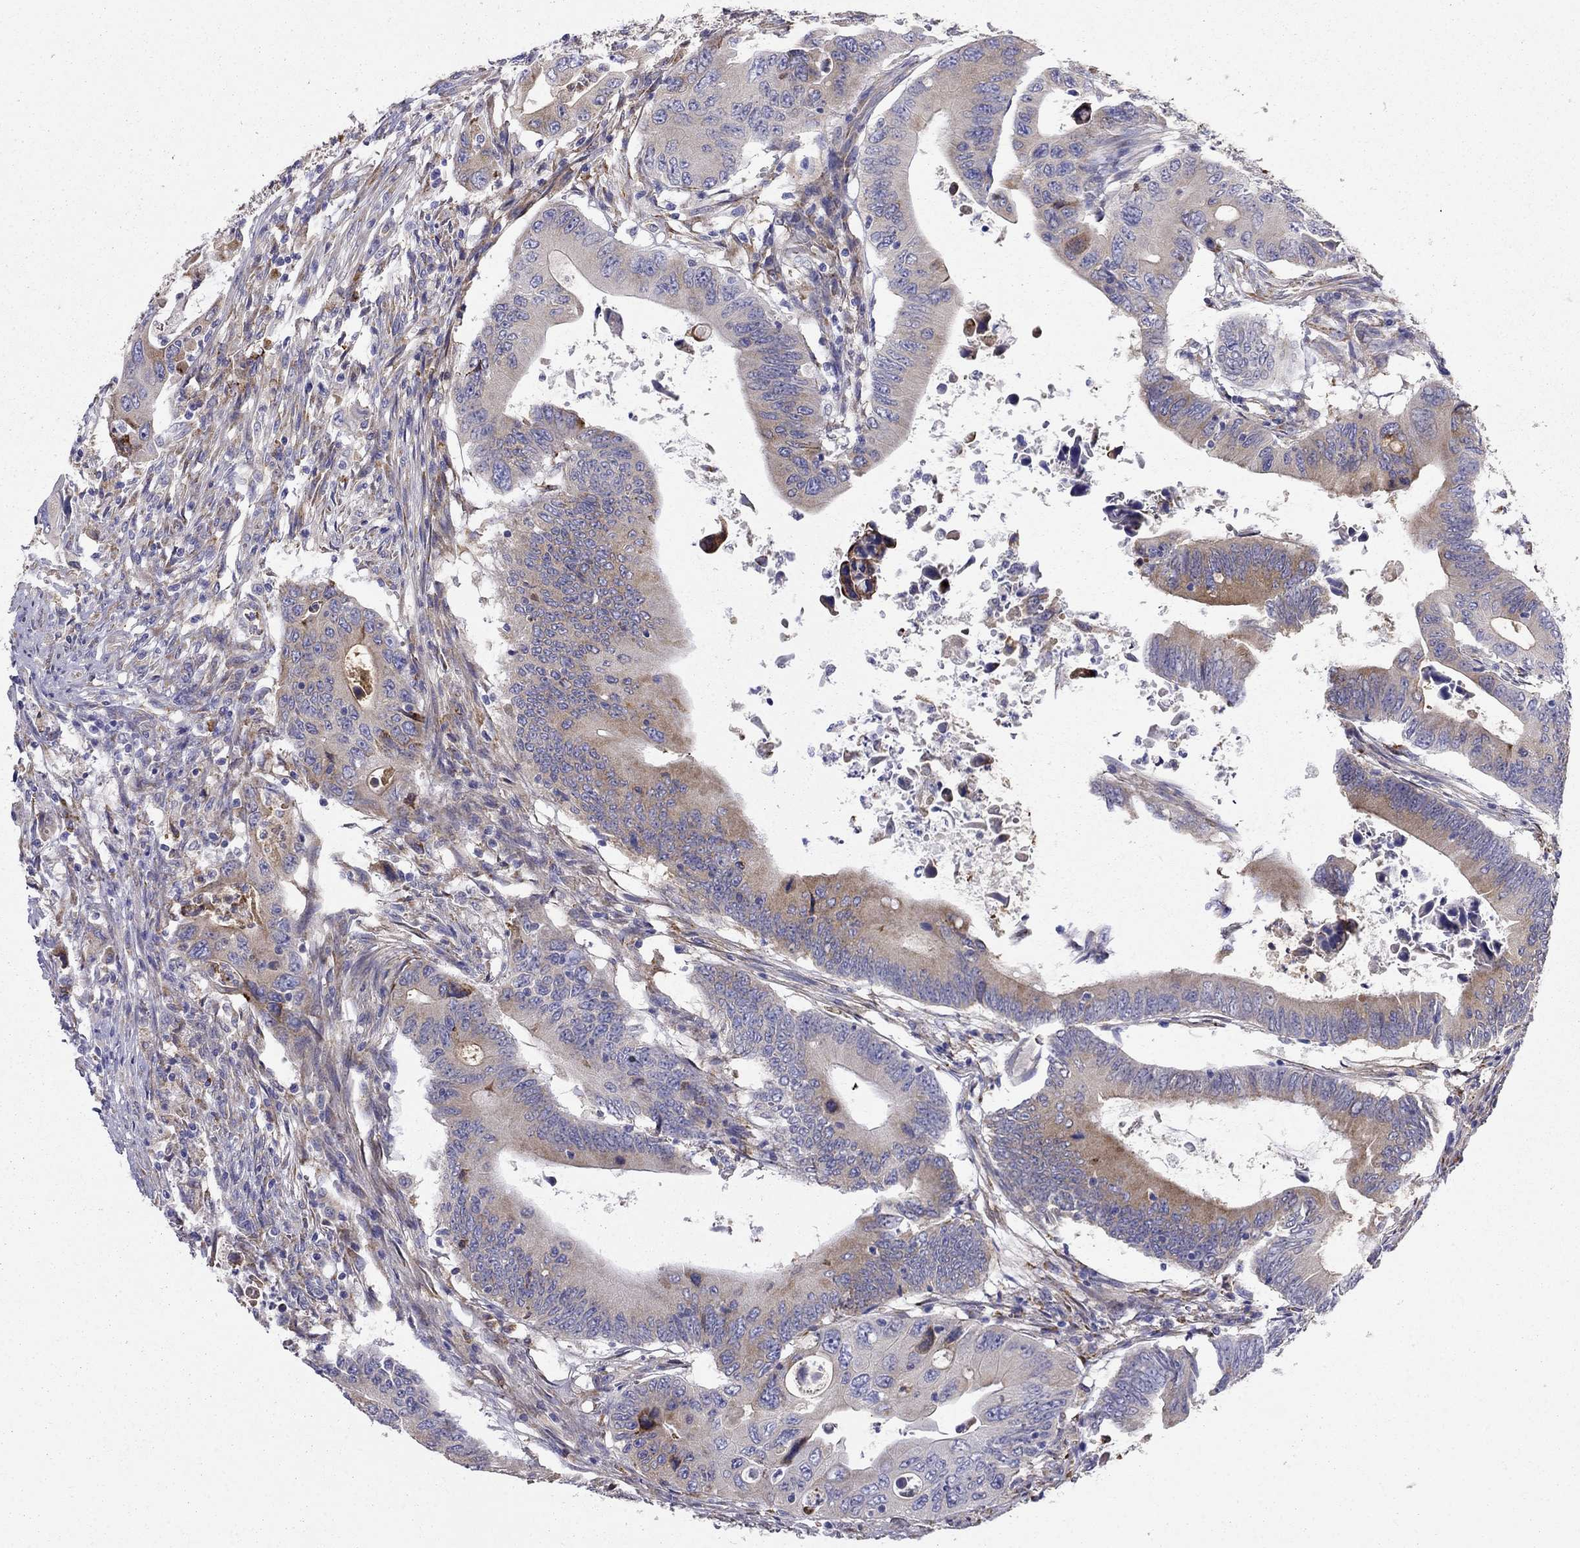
{"staining": {"intensity": "moderate", "quantity": "25%-75%", "location": "cytoplasmic/membranous"}, "tissue": "colorectal cancer", "cell_type": "Tumor cells", "image_type": "cancer", "snomed": [{"axis": "morphology", "description": "Adenocarcinoma, NOS"}, {"axis": "topography", "description": "Colon"}], "caption": "A histopathology image showing moderate cytoplasmic/membranous staining in approximately 25%-75% of tumor cells in adenocarcinoma (colorectal), as visualized by brown immunohistochemical staining.", "gene": "LONRF2", "patient": {"sex": "female", "age": 90}}